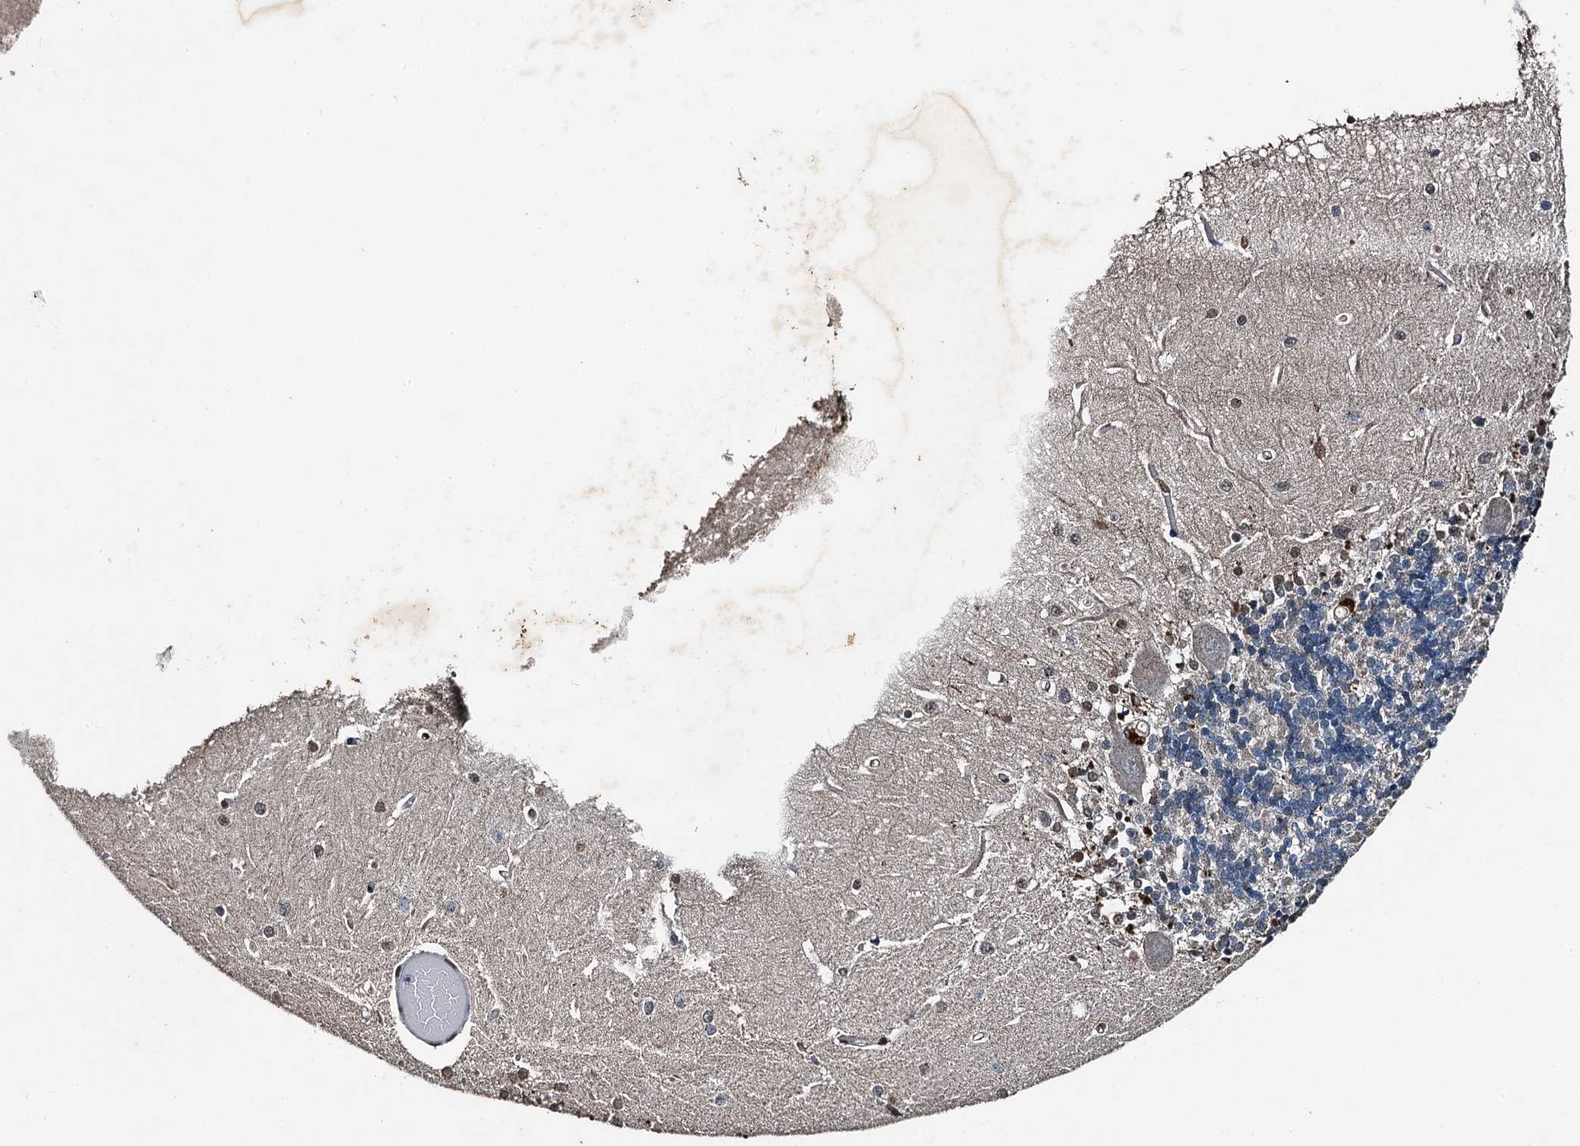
{"staining": {"intensity": "negative", "quantity": "none", "location": "none"}, "tissue": "cerebellum", "cell_type": "Cells in granular layer", "image_type": "normal", "snomed": [{"axis": "morphology", "description": "Normal tissue, NOS"}, {"axis": "topography", "description": "Cerebellum"}], "caption": "This is an IHC histopathology image of unremarkable cerebellum. There is no staining in cells in granular layer.", "gene": "TCTN1", "patient": {"sex": "male", "age": 37}}